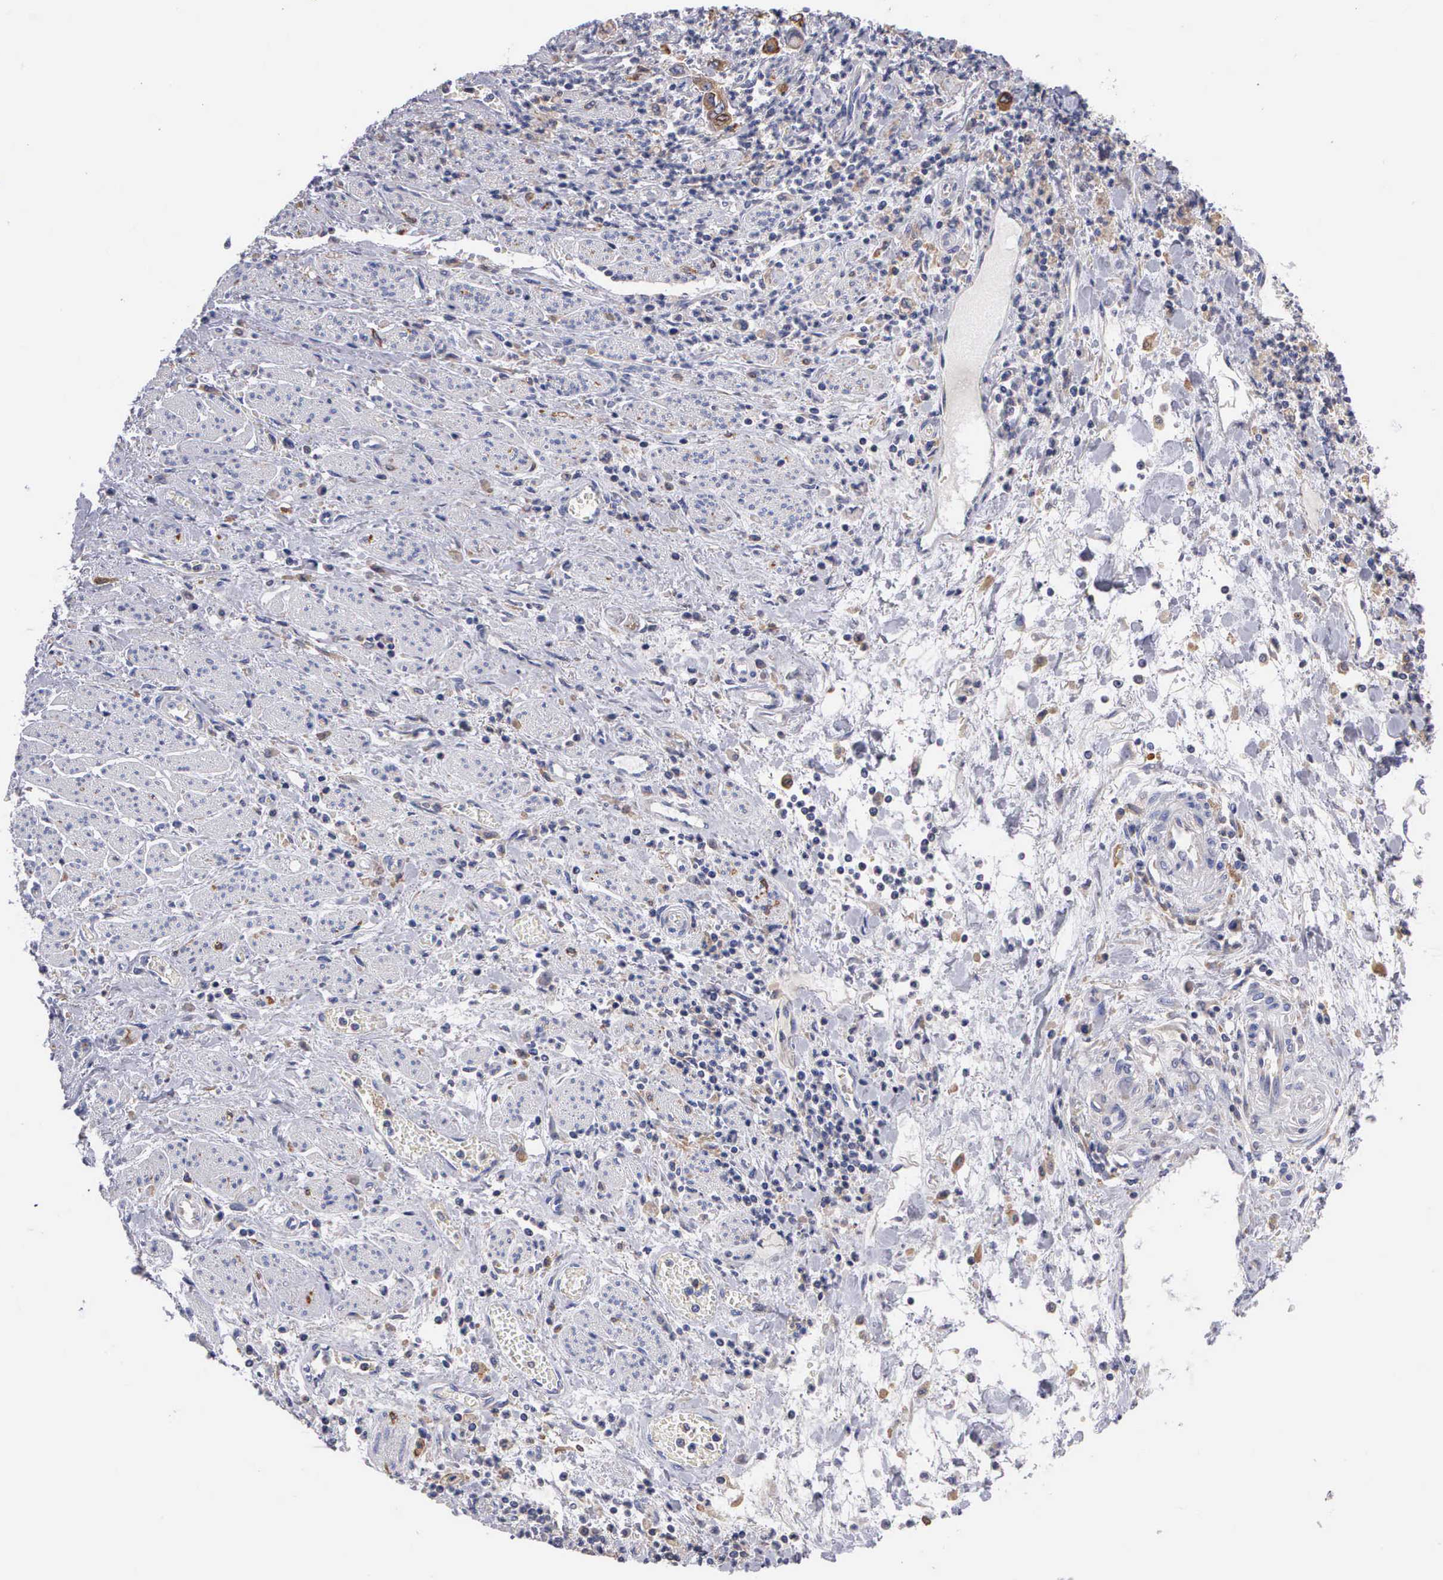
{"staining": {"intensity": "weak", "quantity": ">75%", "location": "cytoplasmic/membranous"}, "tissue": "stomach cancer", "cell_type": "Tumor cells", "image_type": "cancer", "snomed": [{"axis": "morphology", "description": "Adenocarcinoma, NOS"}, {"axis": "topography", "description": "Stomach"}], "caption": "Protein expression analysis of stomach cancer (adenocarcinoma) reveals weak cytoplasmic/membranous expression in approximately >75% of tumor cells.", "gene": "PTGS2", "patient": {"sex": "female", "age": 76}}